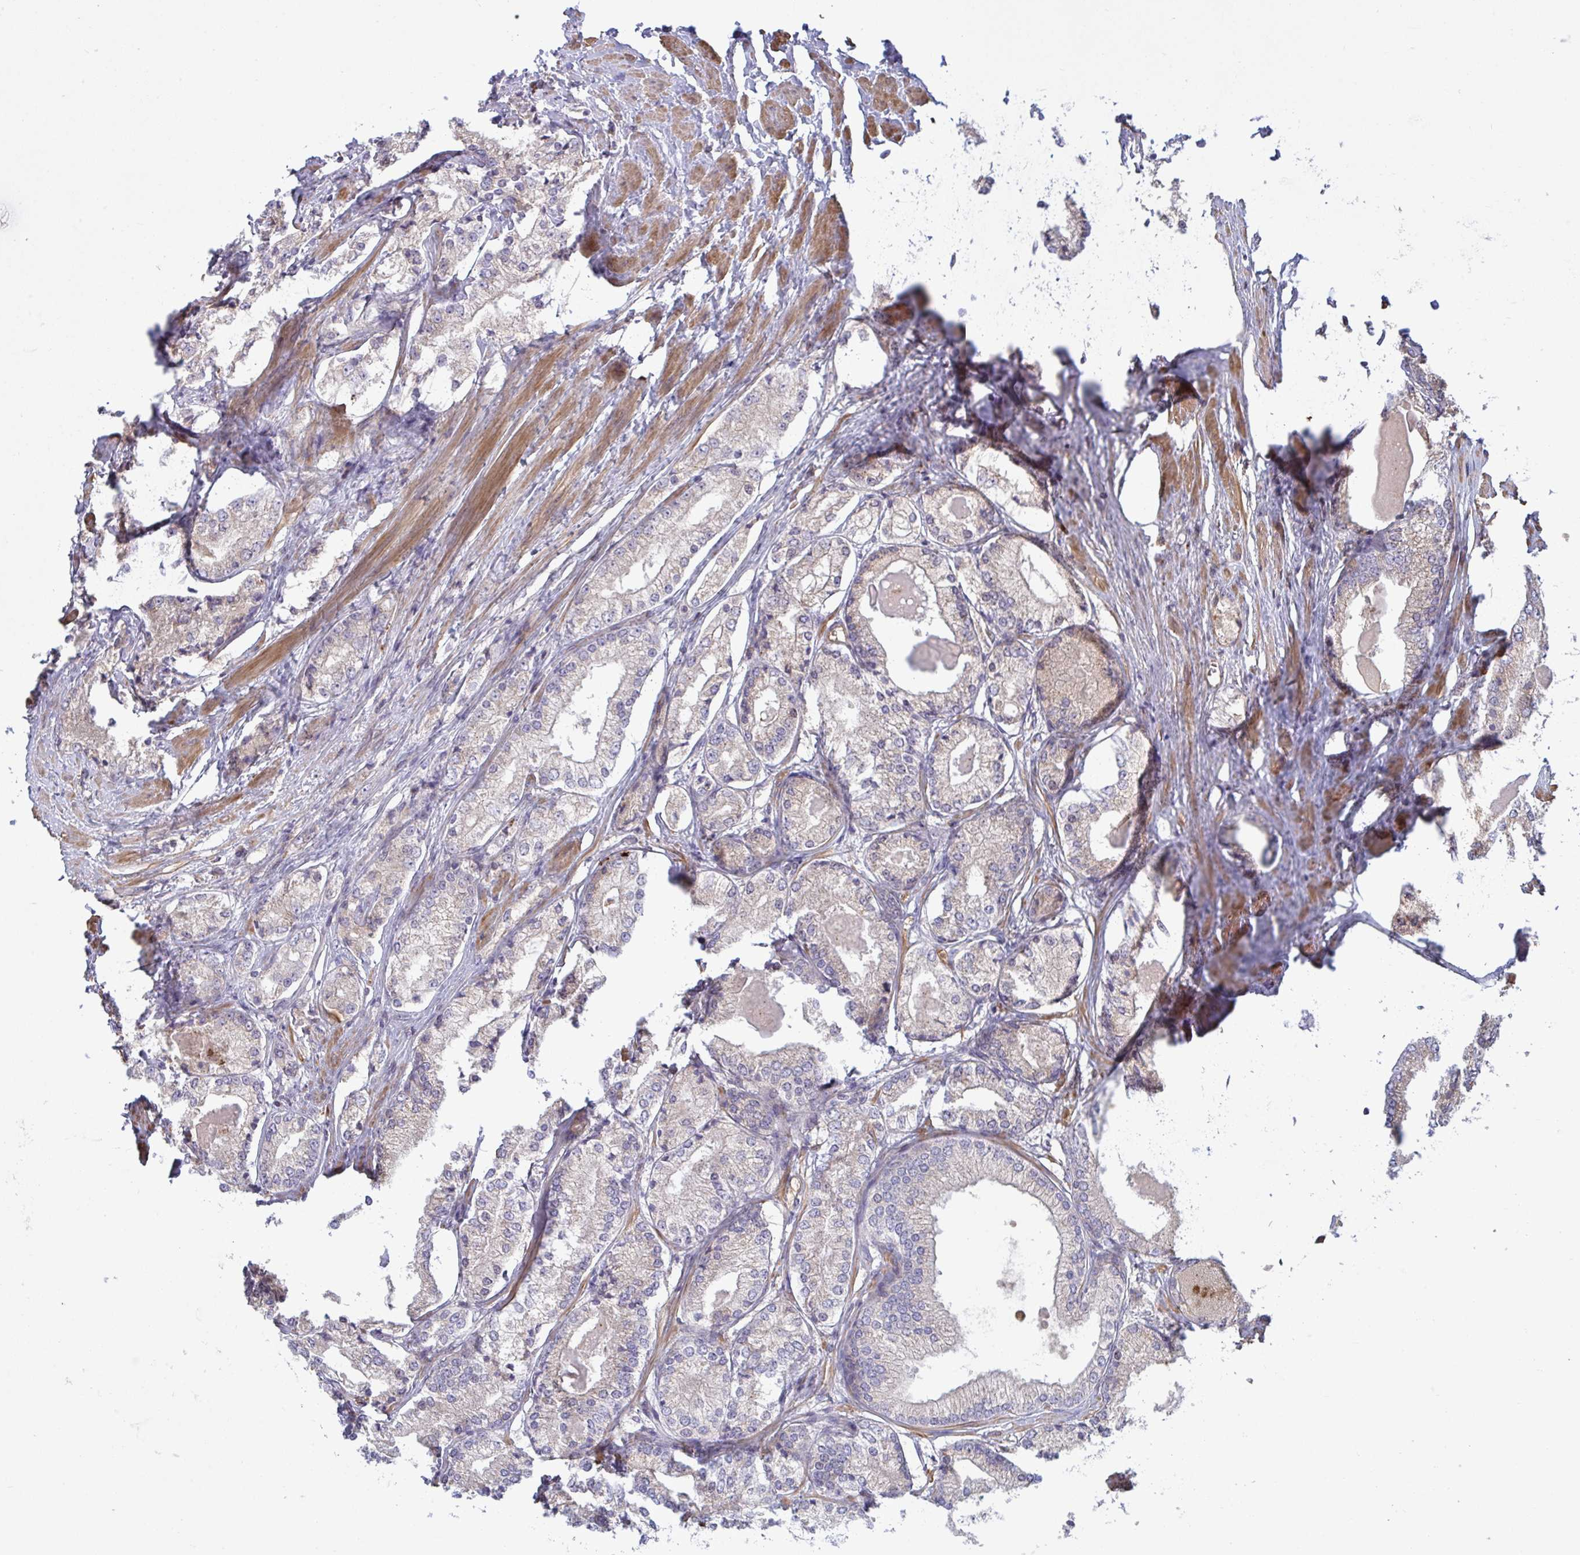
{"staining": {"intensity": "negative", "quantity": "none", "location": "none"}, "tissue": "prostate cancer", "cell_type": "Tumor cells", "image_type": "cancer", "snomed": [{"axis": "morphology", "description": "Adenocarcinoma, NOS"}, {"axis": "morphology", "description": "Adenocarcinoma, Low grade"}, {"axis": "topography", "description": "Prostate"}], "caption": "A micrograph of adenocarcinoma (low-grade) (prostate) stained for a protein reveals no brown staining in tumor cells.", "gene": "IL1R1", "patient": {"sex": "male", "age": 68}}